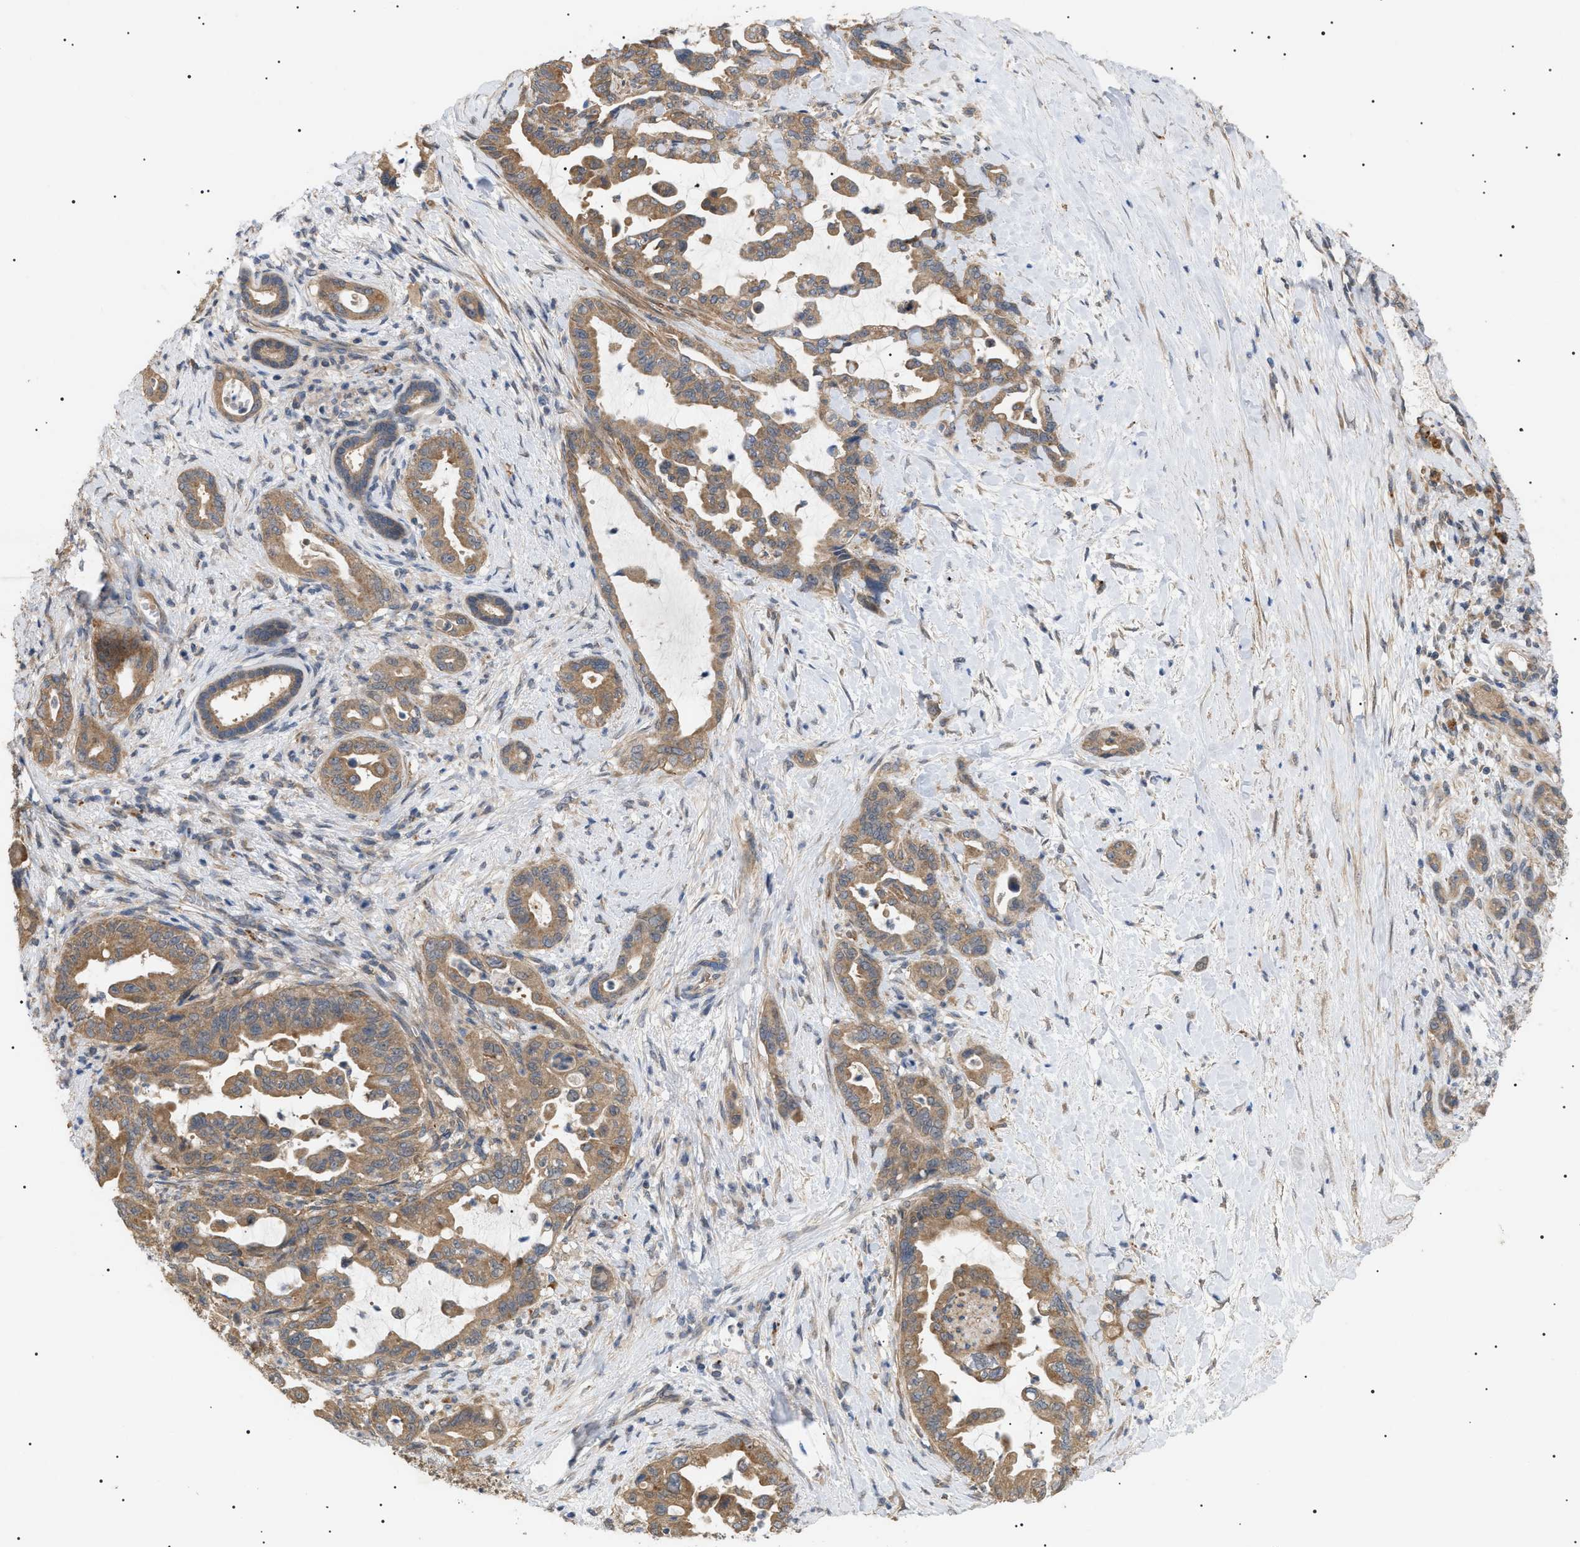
{"staining": {"intensity": "moderate", "quantity": ">75%", "location": "cytoplasmic/membranous"}, "tissue": "pancreatic cancer", "cell_type": "Tumor cells", "image_type": "cancer", "snomed": [{"axis": "morphology", "description": "Adenocarcinoma, NOS"}, {"axis": "topography", "description": "Pancreas"}], "caption": "This histopathology image exhibits immunohistochemistry (IHC) staining of pancreatic cancer, with medium moderate cytoplasmic/membranous expression in approximately >75% of tumor cells.", "gene": "IRS2", "patient": {"sex": "male", "age": 70}}